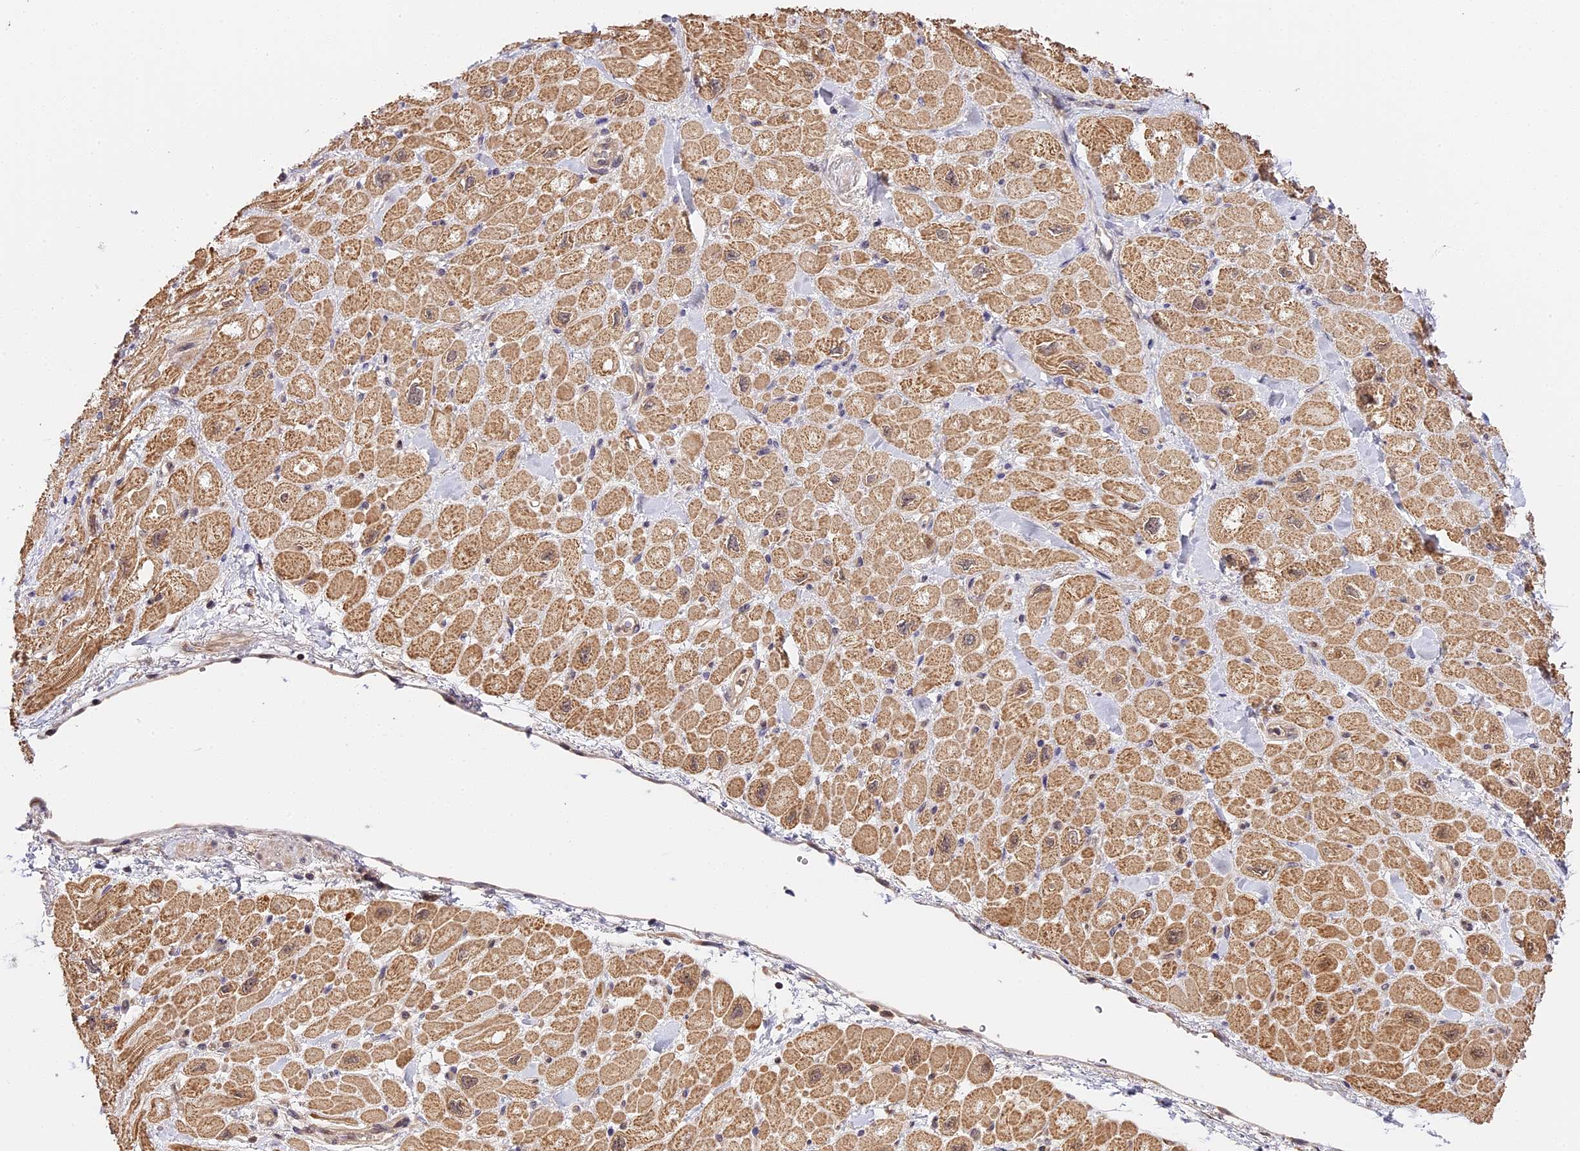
{"staining": {"intensity": "moderate", "quantity": ">75%", "location": "cytoplasmic/membranous"}, "tissue": "heart muscle", "cell_type": "Cardiomyocytes", "image_type": "normal", "snomed": [{"axis": "morphology", "description": "Normal tissue, NOS"}, {"axis": "topography", "description": "Heart"}], "caption": "IHC photomicrograph of normal heart muscle: human heart muscle stained using immunohistochemistry (IHC) reveals medium levels of moderate protein expression localized specifically in the cytoplasmic/membranous of cardiomyocytes, appearing as a cytoplasmic/membranous brown color.", "gene": "IMPACT", "patient": {"sex": "male", "age": 65}}